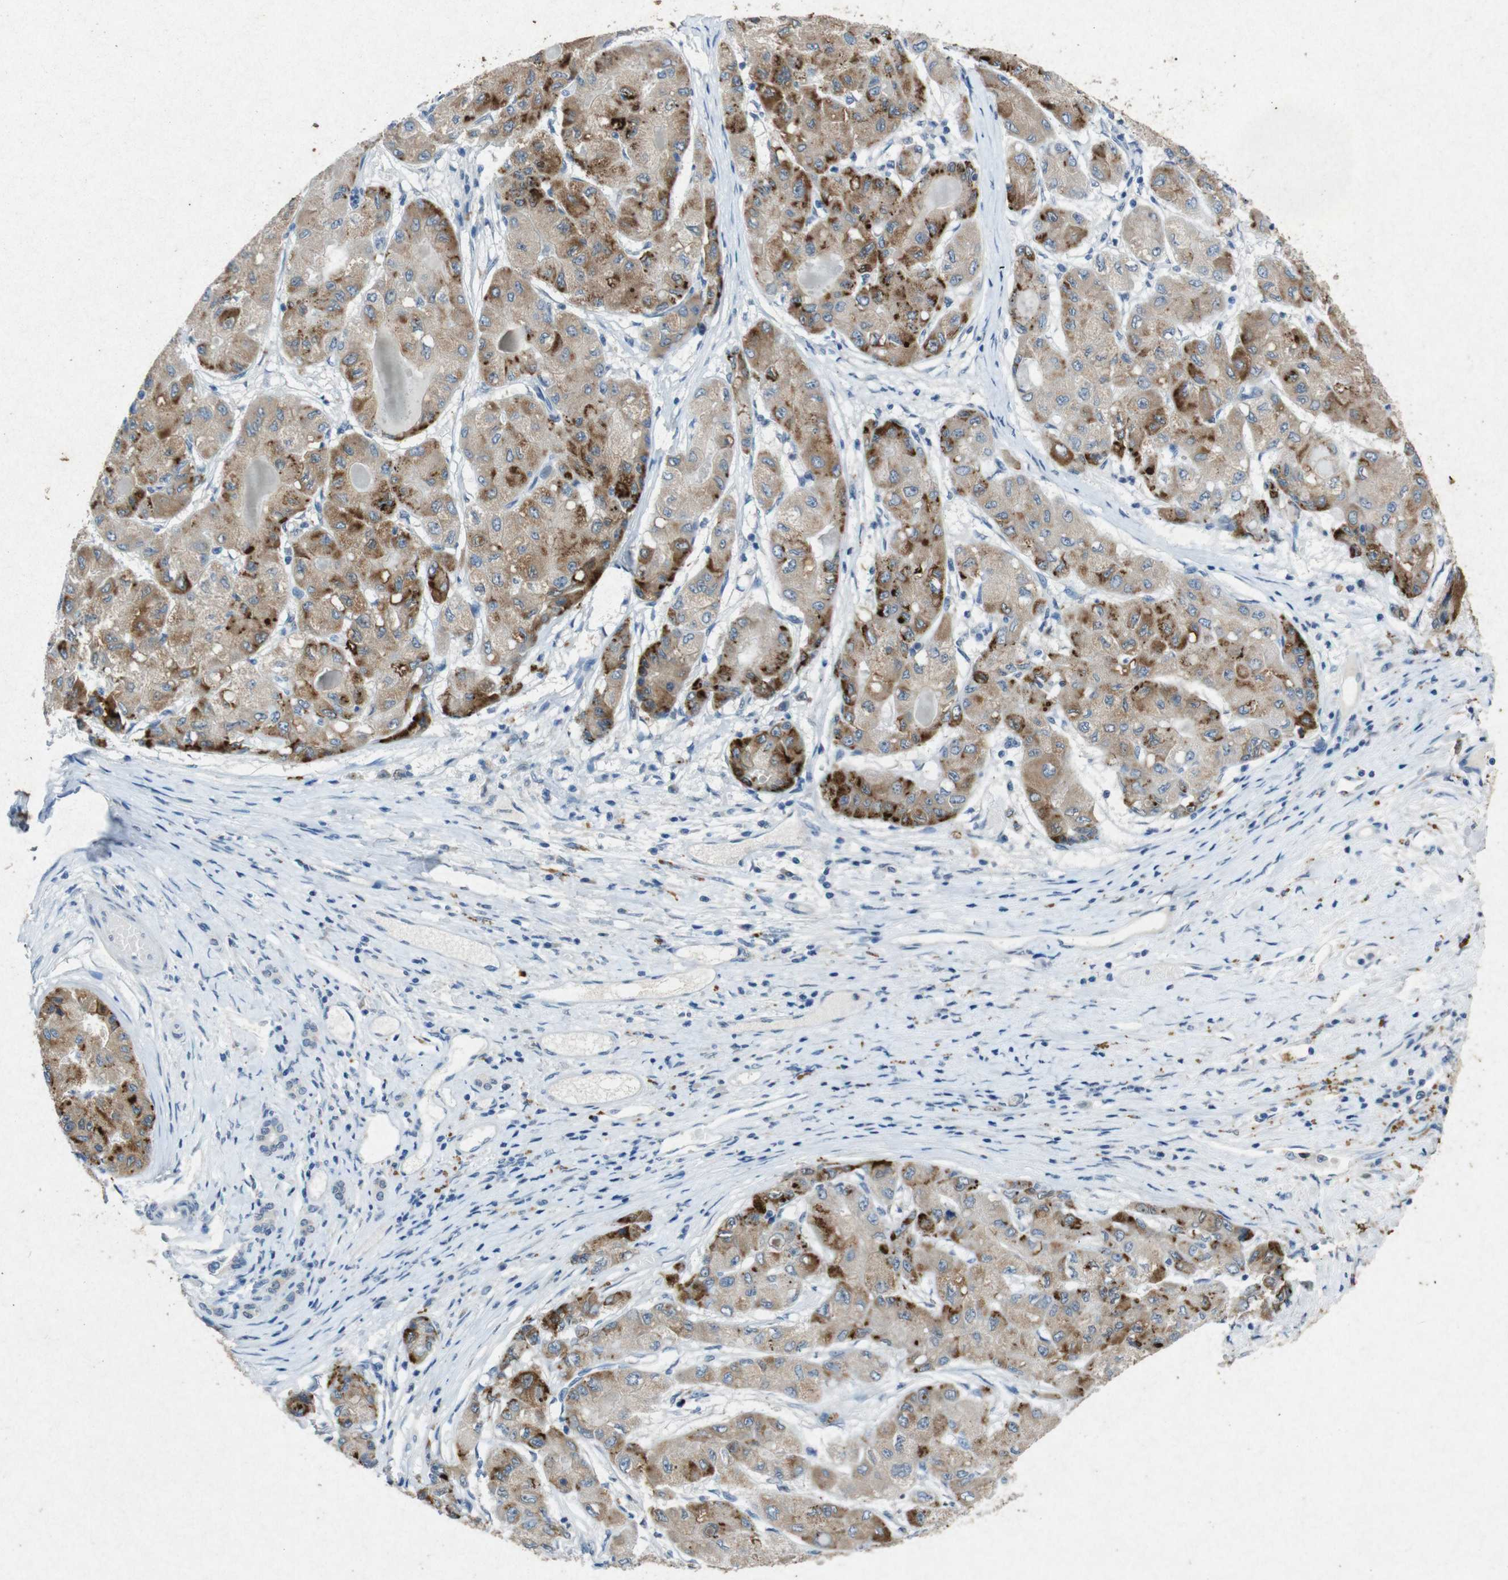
{"staining": {"intensity": "strong", "quantity": "25%-75%", "location": "cytoplasmic/membranous"}, "tissue": "liver cancer", "cell_type": "Tumor cells", "image_type": "cancer", "snomed": [{"axis": "morphology", "description": "Carcinoma, Hepatocellular, NOS"}, {"axis": "topography", "description": "Liver"}], "caption": "Strong cytoplasmic/membranous expression for a protein is present in about 25%-75% of tumor cells of liver cancer using IHC.", "gene": "STBD1", "patient": {"sex": "male", "age": 80}}